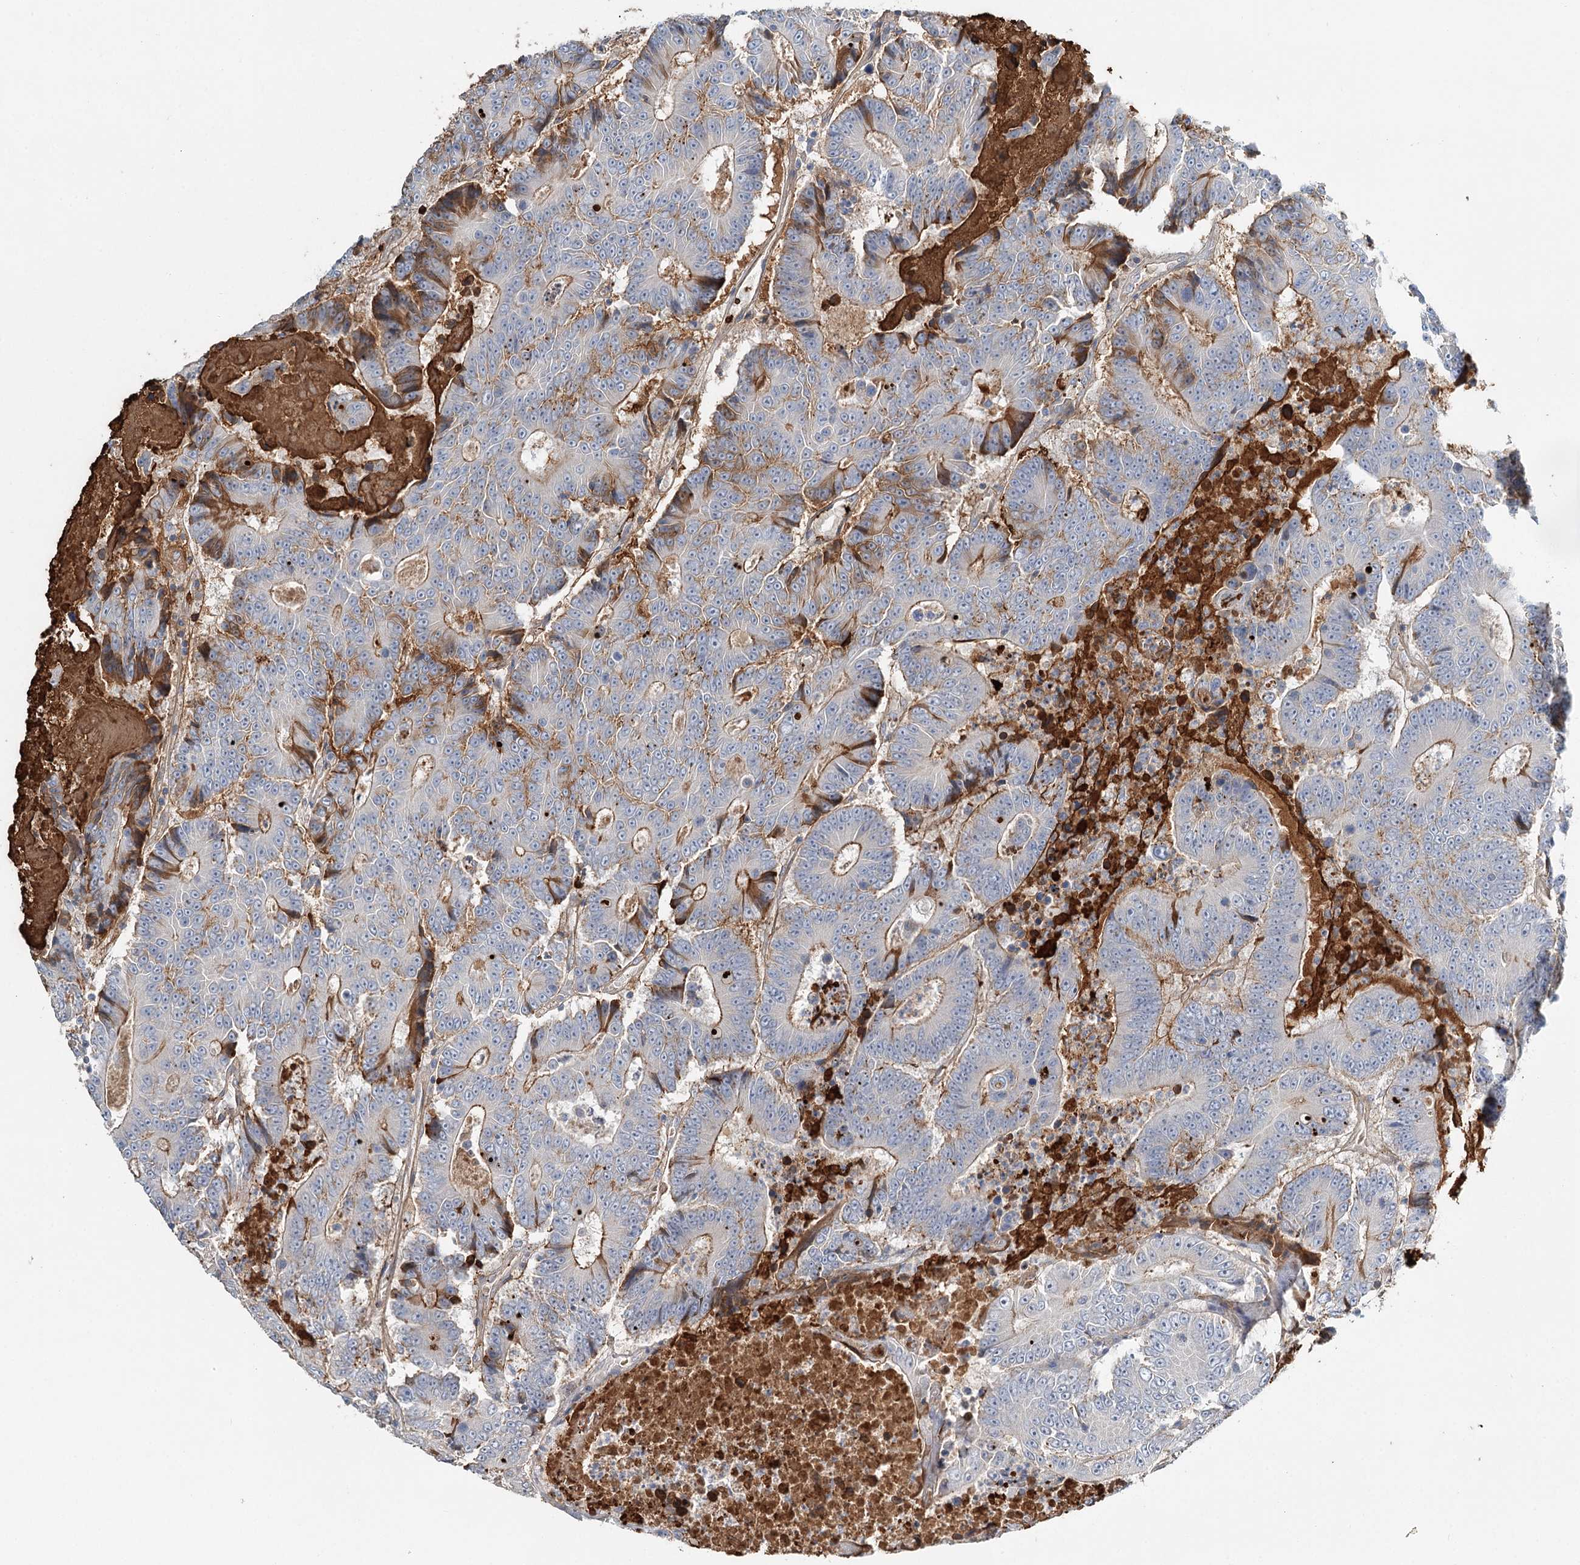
{"staining": {"intensity": "moderate", "quantity": "25%-75%", "location": "cytoplasmic/membranous"}, "tissue": "colorectal cancer", "cell_type": "Tumor cells", "image_type": "cancer", "snomed": [{"axis": "morphology", "description": "Adenocarcinoma, NOS"}, {"axis": "topography", "description": "Colon"}], "caption": "Colorectal adenocarcinoma was stained to show a protein in brown. There is medium levels of moderate cytoplasmic/membranous expression in approximately 25%-75% of tumor cells.", "gene": "ALKBH8", "patient": {"sex": "male", "age": 83}}